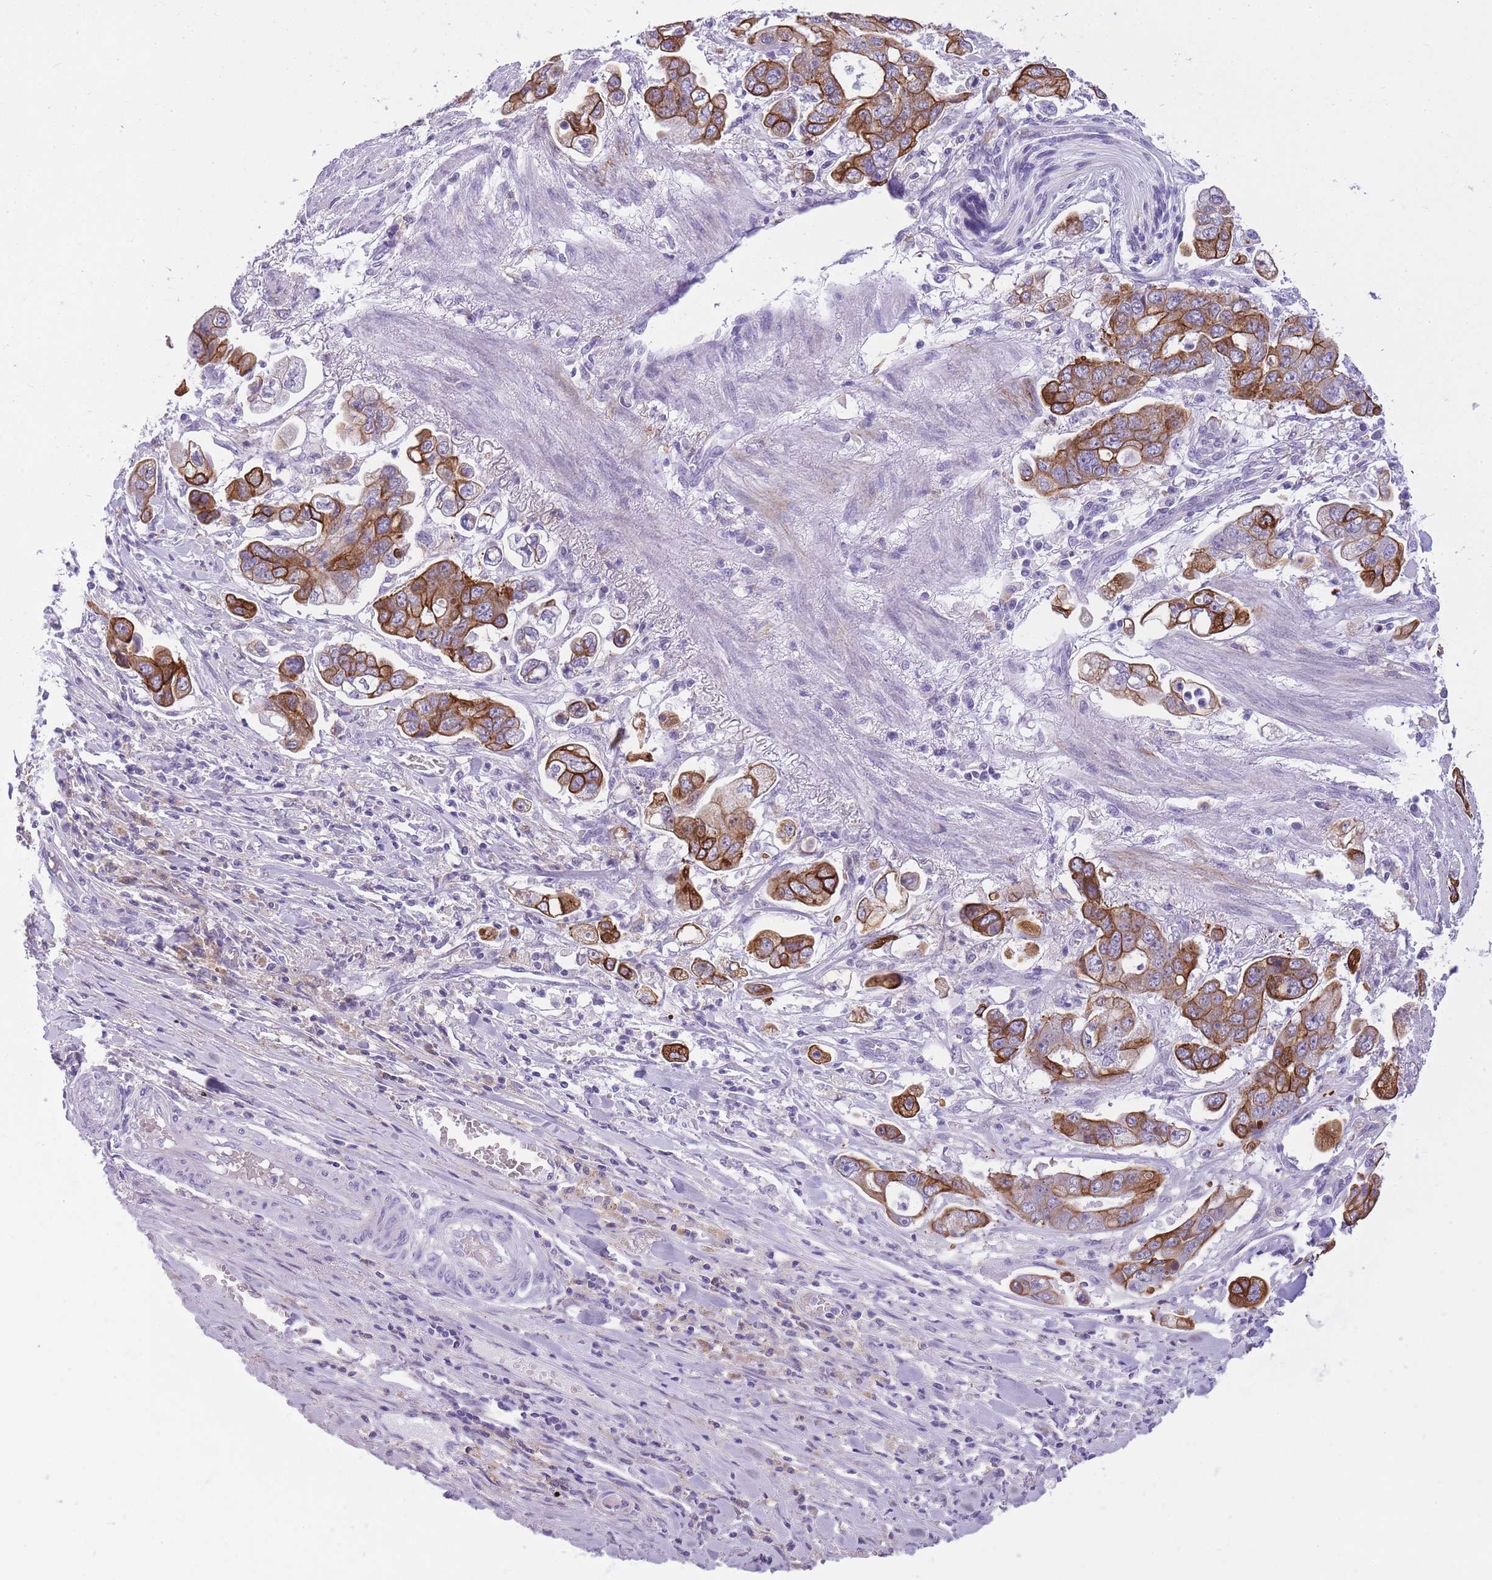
{"staining": {"intensity": "strong", "quantity": ">75%", "location": "cytoplasmic/membranous"}, "tissue": "stomach cancer", "cell_type": "Tumor cells", "image_type": "cancer", "snomed": [{"axis": "morphology", "description": "Adenocarcinoma, NOS"}, {"axis": "topography", "description": "Stomach"}], "caption": "The photomicrograph displays a brown stain indicating the presence of a protein in the cytoplasmic/membranous of tumor cells in stomach cancer. The staining is performed using DAB (3,3'-diaminobenzidine) brown chromogen to label protein expression. The nuclei are counter-stained blue using hematoxylin.", "gene": "RADX", "patient": {"sex": "male", "age": 62}}